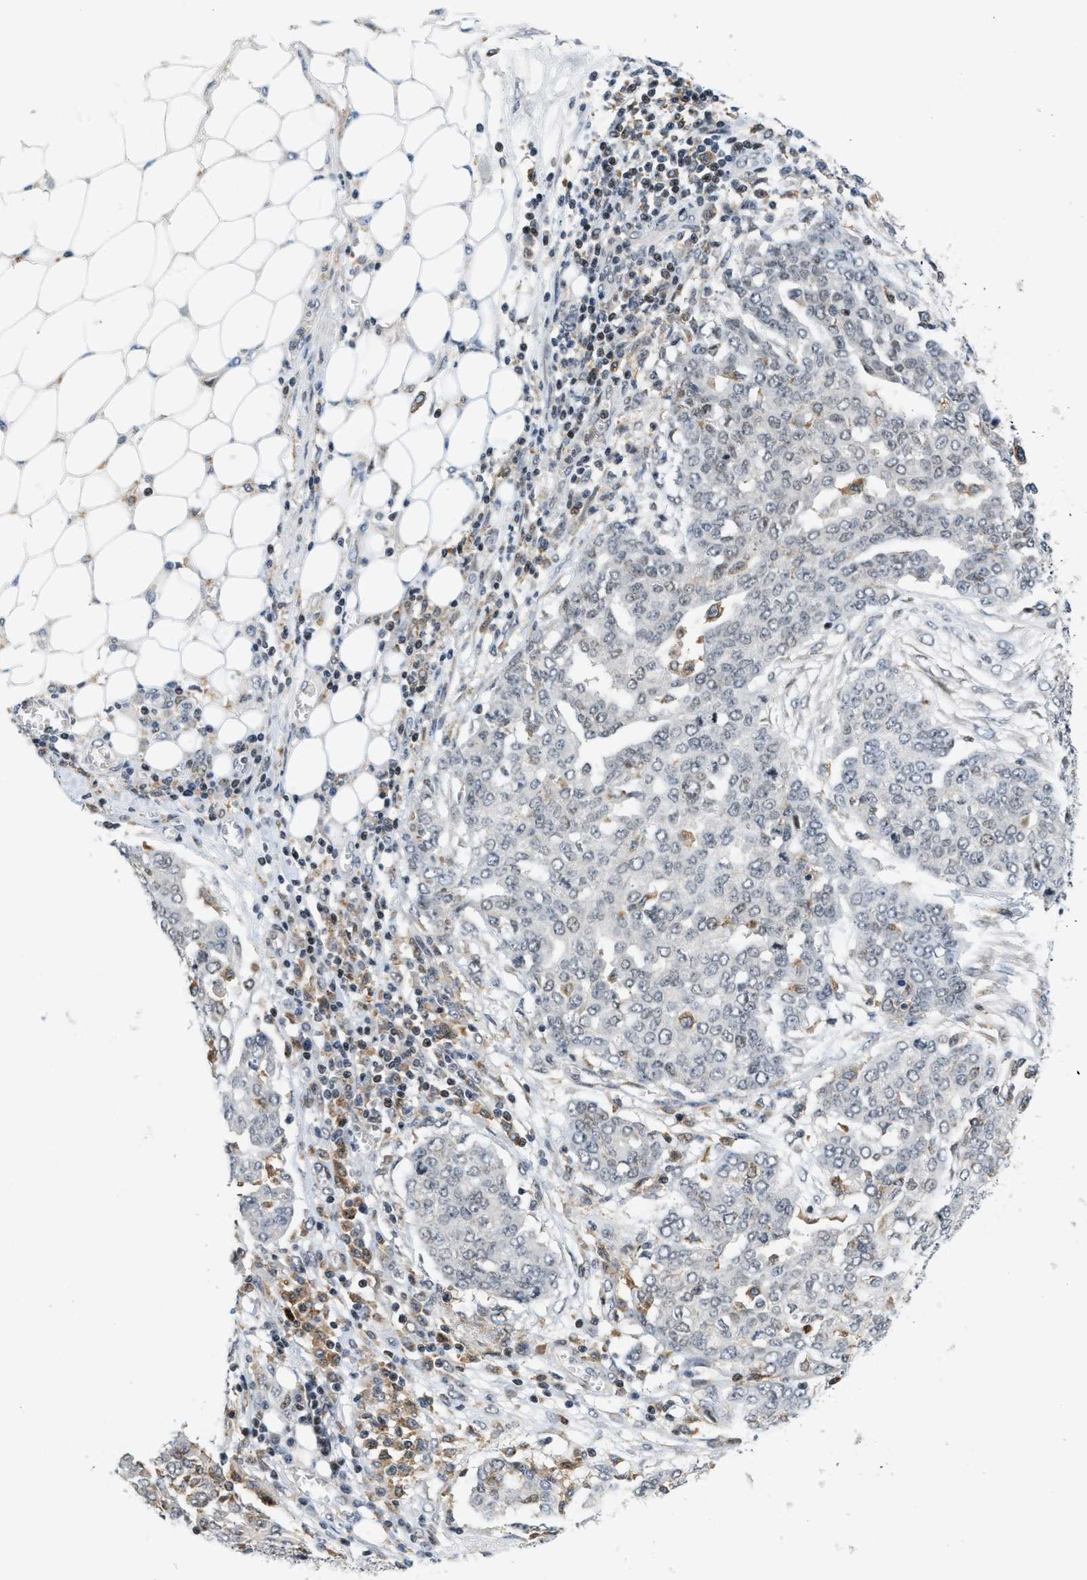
{"staining": {"intensity": "negative", "quantity": "none", "location": "none"}, "tissue": "ovarian cancer", "cell_type": "Tumor cells", "image_type": "cancer", "snomed": [{"axis": "morphology", "description": "Cystadenocarcinoma, serous, NOS"}, {"axis": "topography", "description": "Soft tissue"}, {"axis": "topography", "description": "Ovary"}], "caption": "This photomicrograph is of serous cystadenocarcinoma (ovarian) stained with immunohistochemistry (IHC) to label a protein in brown with the nuclei are counter-stained blue. There is no expression in tumor cells.", "gene": "ING1", "patient": {"sex": "female", "age": 57}}